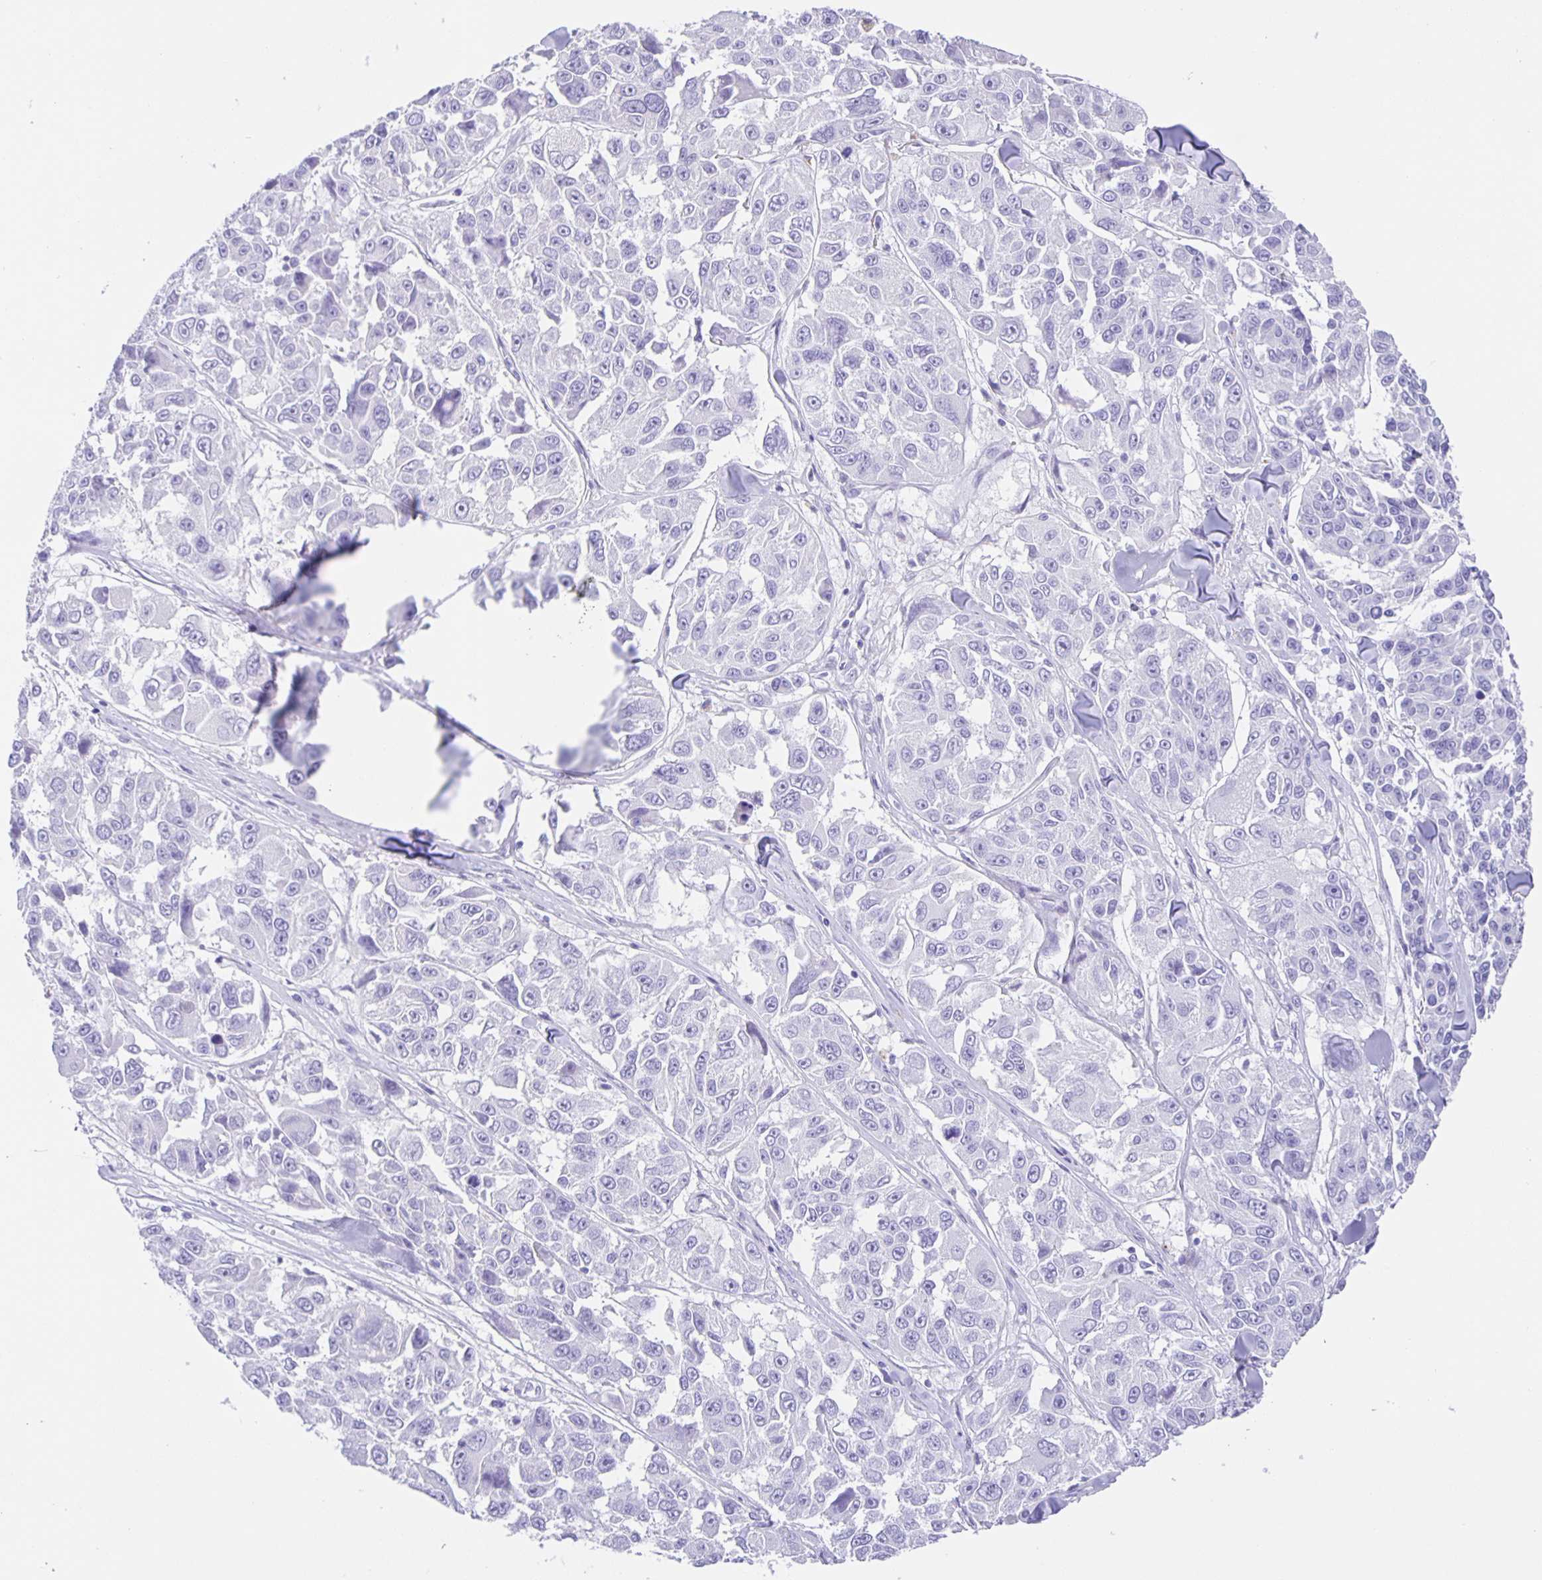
{"staining": {"intensity": "negative", "quantity": "none", "location": "none"}, "tissue": "melanoma", "cell_type": "Tumor cells", "image_type": "cancer", "snomed": [{"axis": "morphology", "description": "Malignant melanoma, NOS"}, {"axis": "topography", "description": "Skin"}], "caption": "Melanoma was stained to show a protein in brown. There is no significant positivity in tumor cells.", "gene": "GUCA2A", "patient": {"sex": "female", "age": 66}}